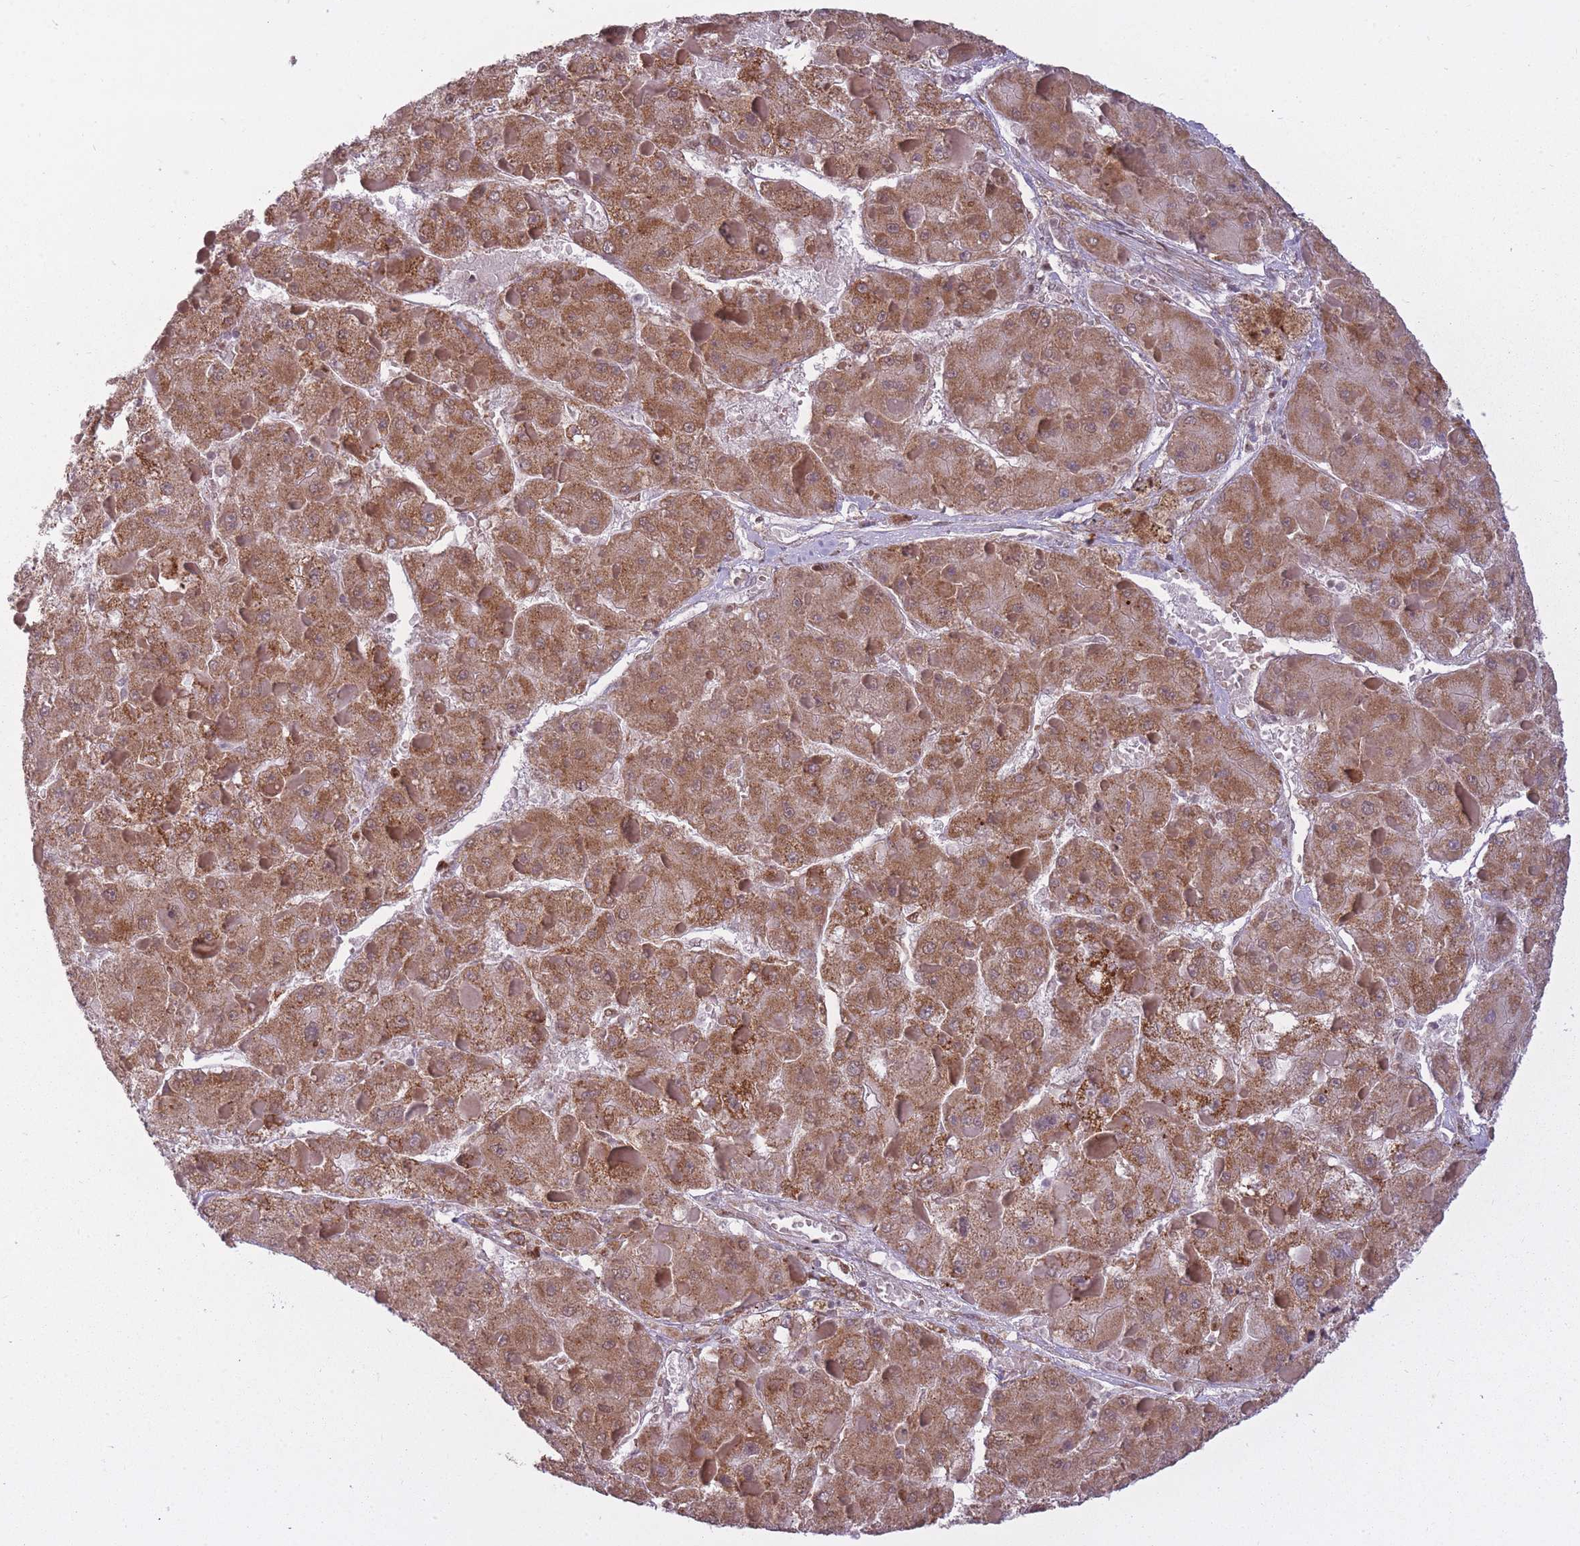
{"staining": {"intensity": "moderate", "quantity": ">75%", "location": "cytoplasmic/membranous"}, "tissue": "liver cancer", "cell_type": "Tumor cells", "image_type": "cancer", "snomed": [{"axis": "morphology", "description": "Carcinoma, Hepatocellular, NOS"}, {"axis": "topography", "description": "Liver"}], "caption": "A histopathology image showing moderate cytoplasmic/membranous expression in approximately >75% of tumor cells in liver hepatocellular carcinoma, as visualized by brown immunohistochemical staining.", "gene": "LGALS9", "patient": {"sex": "female", "age": 73}}